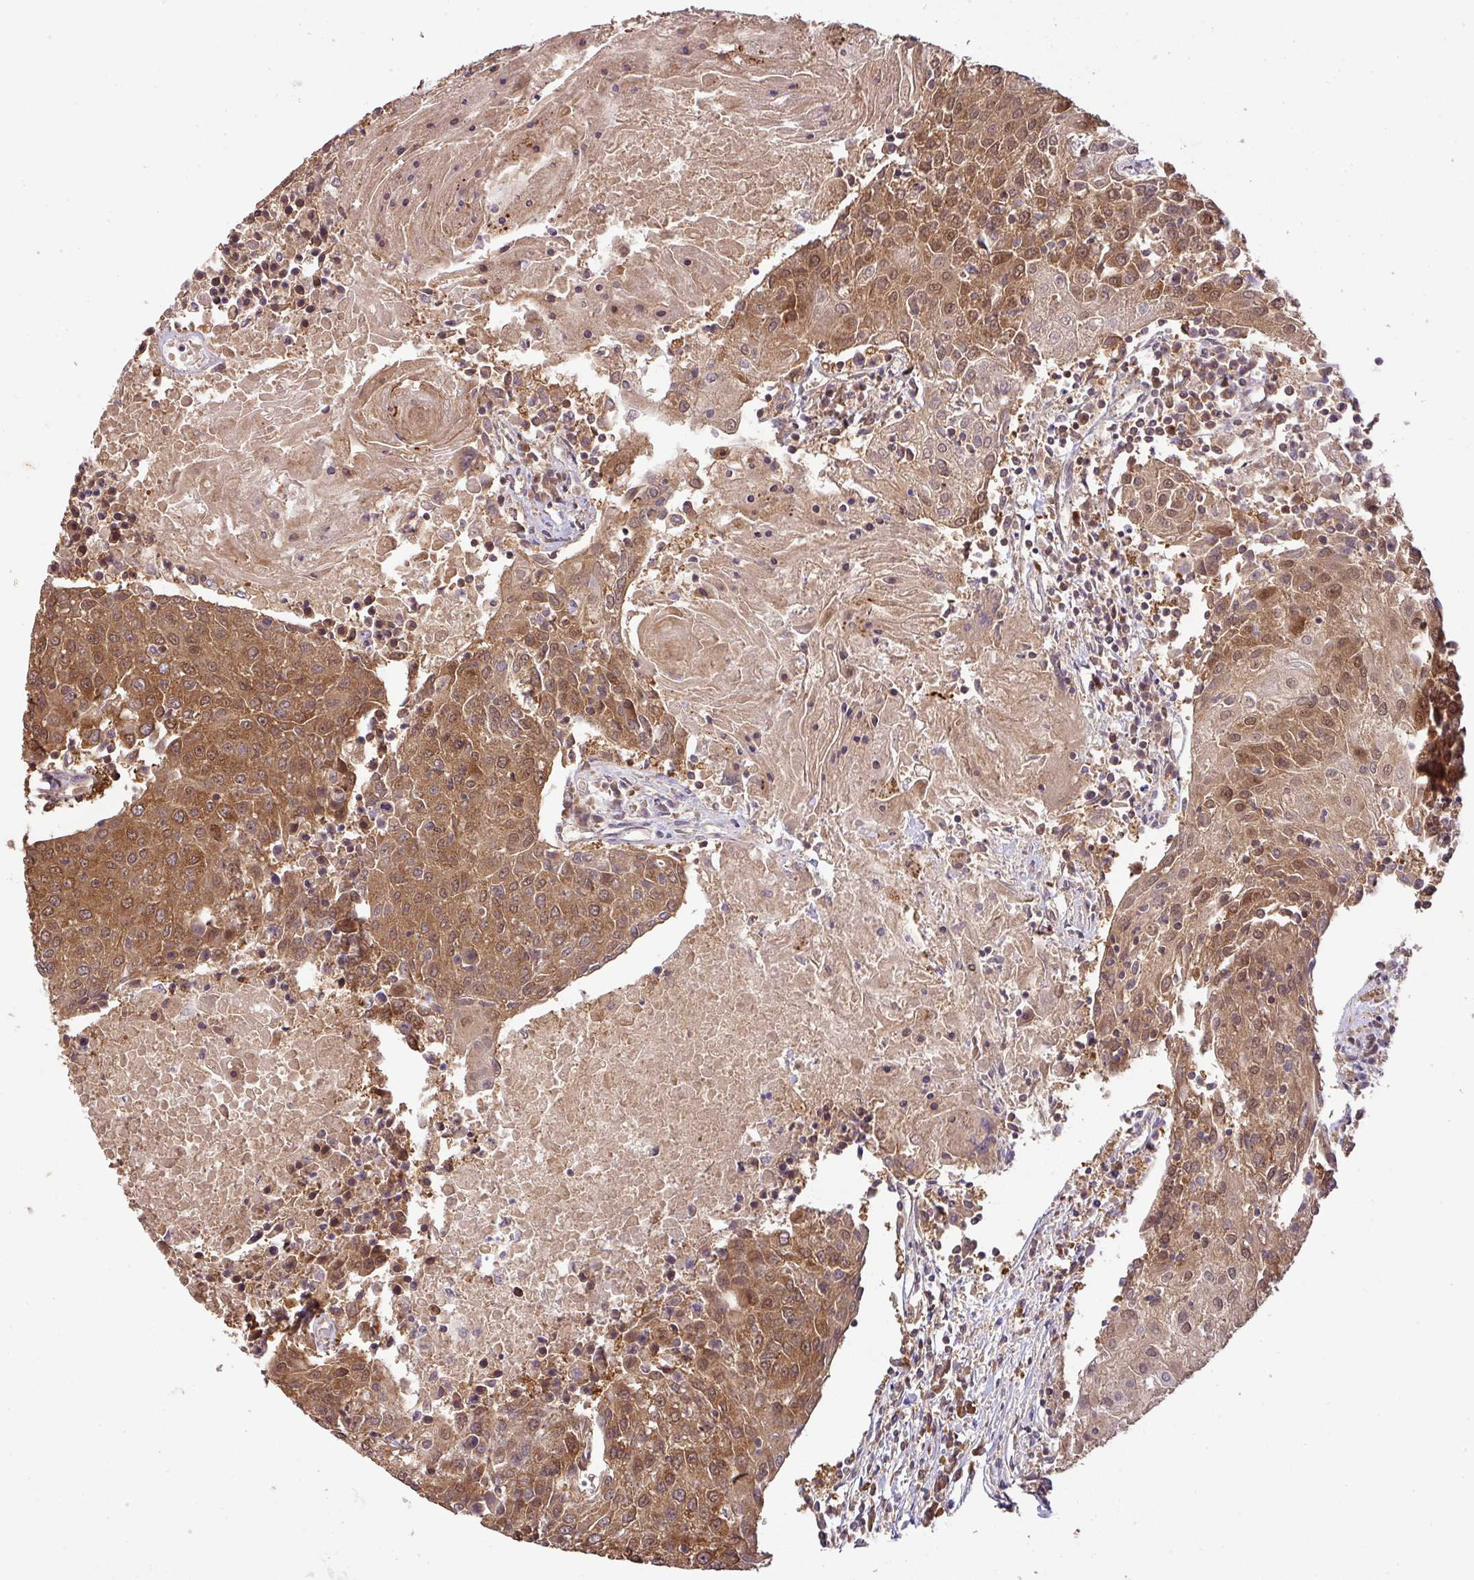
{"staining": {"intensity": "moderate", "quantity": ">75%", "location": "cytoplasmic/membranous,nuclear"}, "tissue": "urothelial cancer", "cell_type": "Tumor cells", "image_type": "cancer", "snomed": [{"axis": "morphology", "description": "Urothelial carcinoma, High grade"}, {"axis": "topography", "description": "Urinary bladder"}], "caption": "Urothelial cancer was stained to show a protein in brown. There is medium levels of moderate cytoplasmic/membranous and nuclear staining in about >75% of tumor cells.", "gene": "GSPT1", "patient": {"sex": "female", "age": 85}}